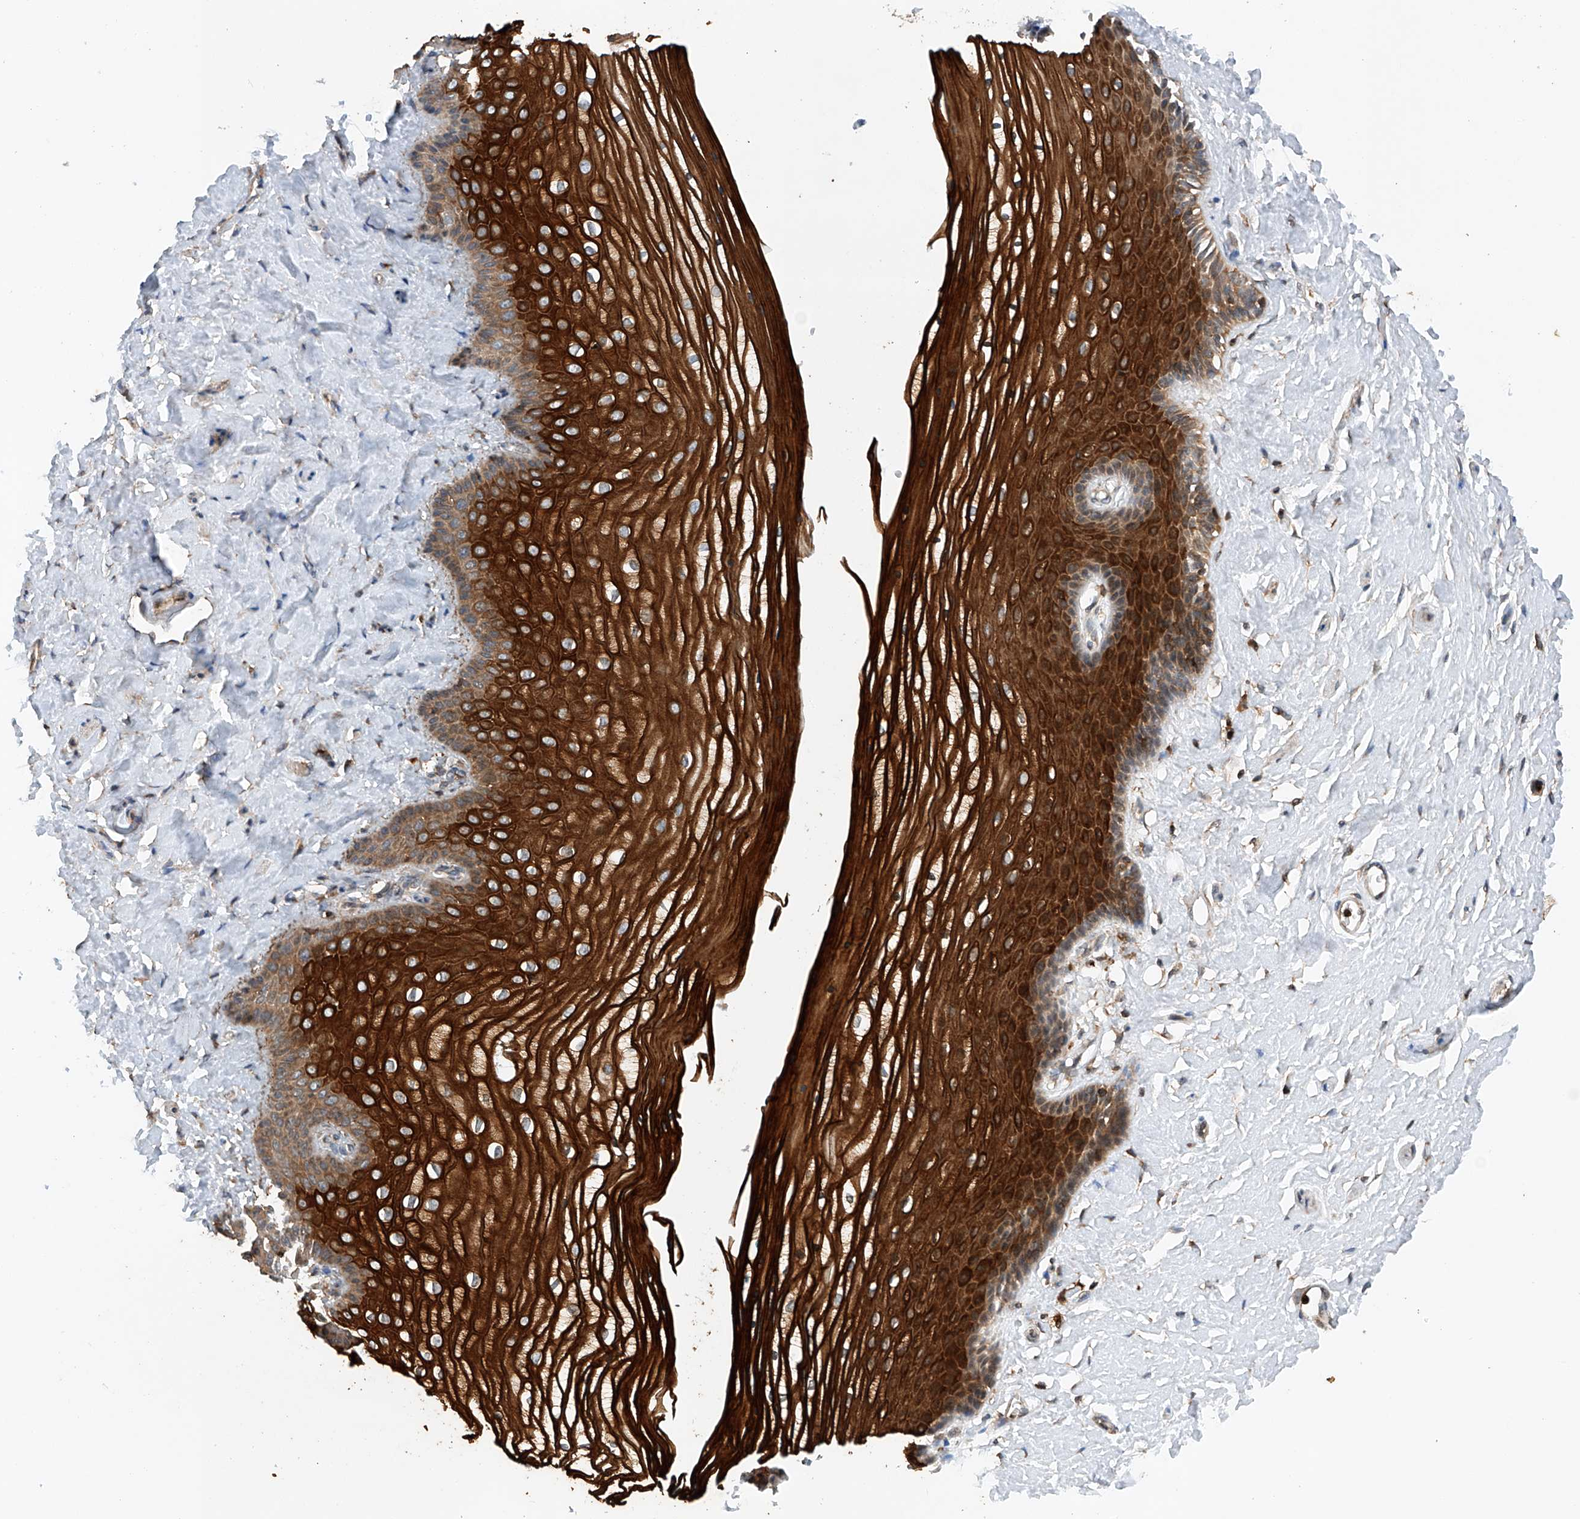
{"staining": {"intensity": "strong", "quantity": ">75%", "location": "cytoplasmic/membranous"}, "tissue": "vagina", "cell_type": "Squamous epithelial cells", "image_type": "normal", "snomed": [{"axis": "morphology", "description": "Normal tissue, NOS"}, {"axis": "topography", "description": "Vagina"}, {"axis": "topography", "description": "Cervix"}], "caption": "Protein expression analysis of normal human vagina reveals strong cytoplasmic/membranous positivity in approximately >75% of squamous epithelial cells.", "gene": "CEP85L", "patient": {"sex": "female", "age": 40}}